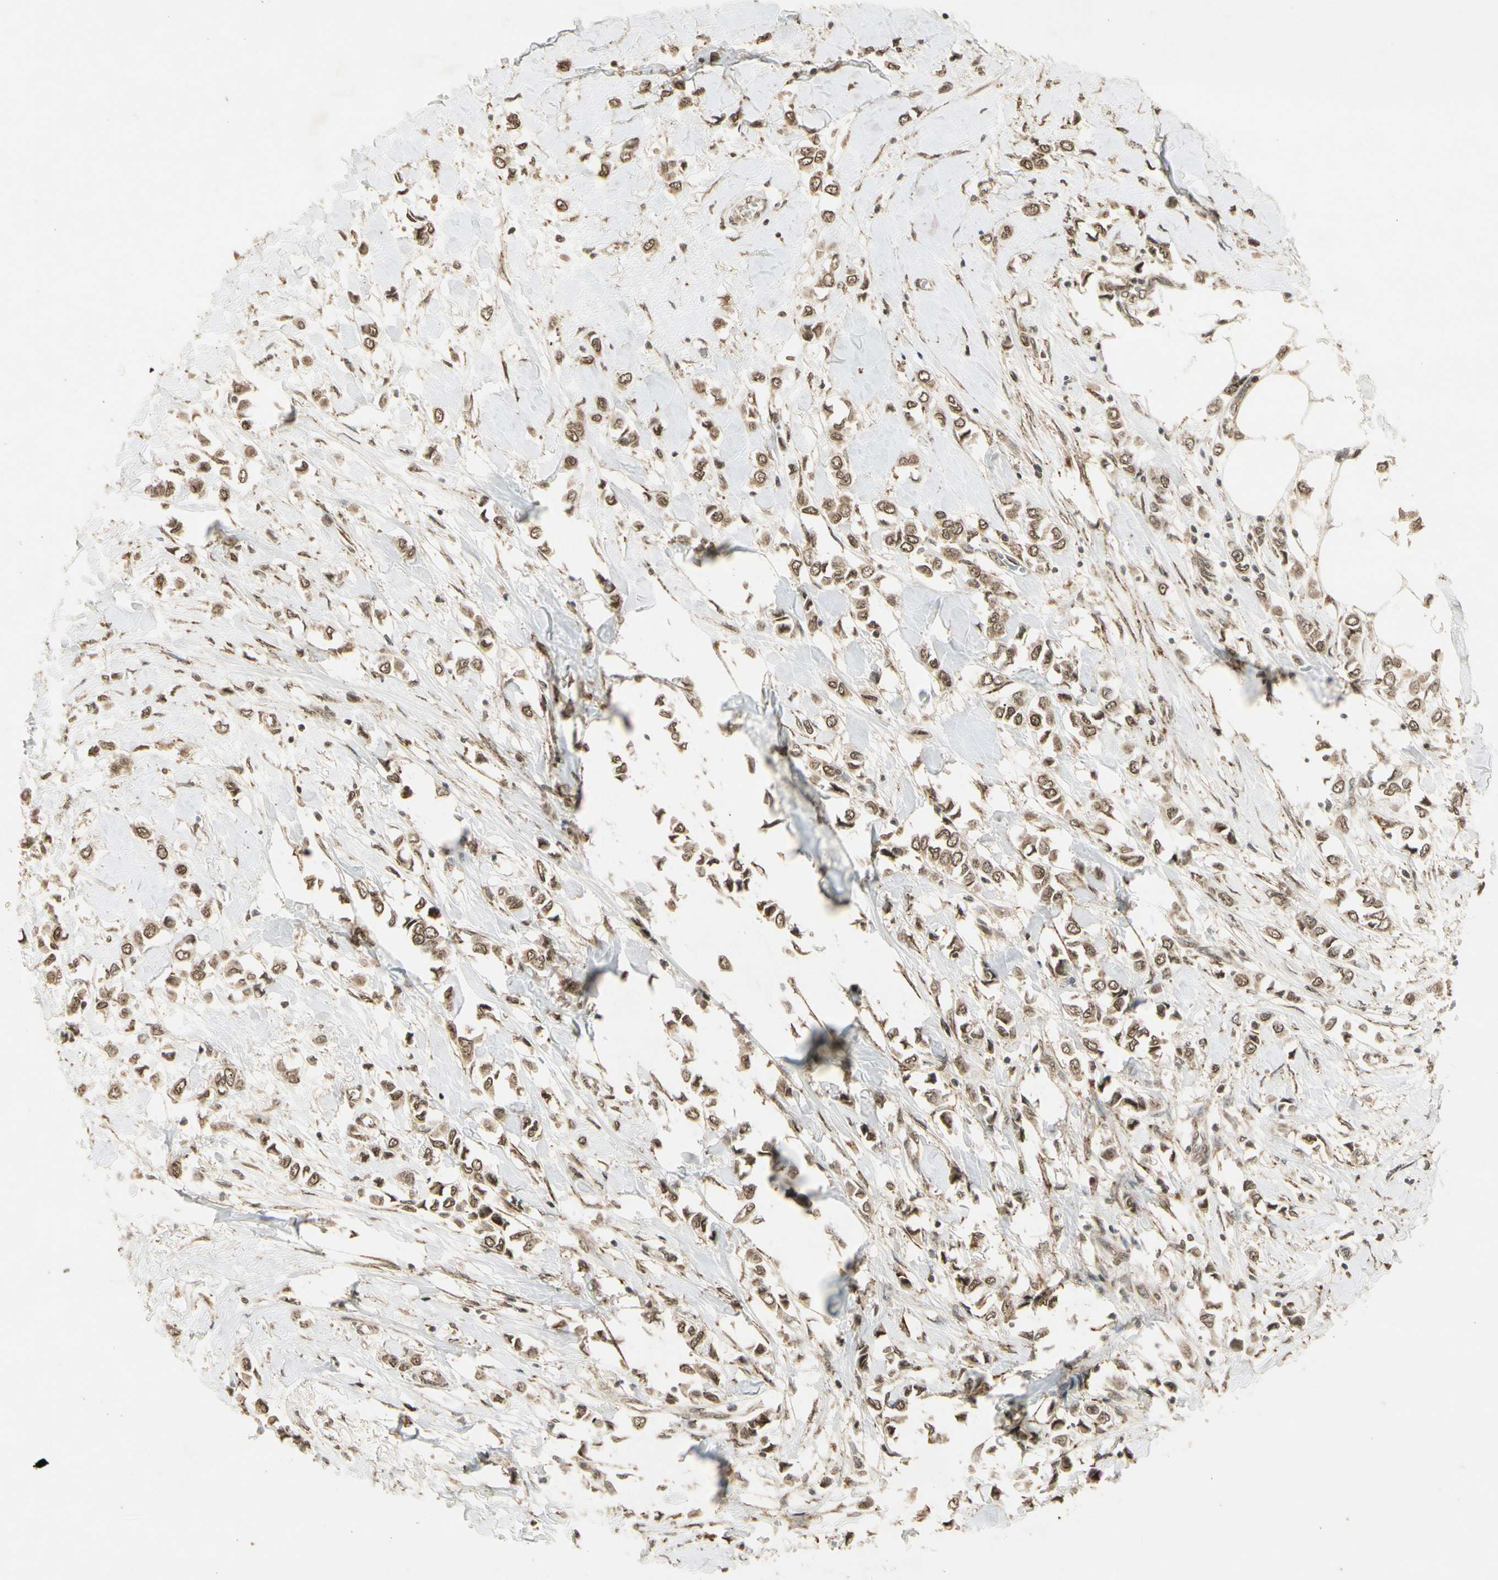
{"staining": {"intensity": "weak", "quantity": ">75%", "location": "cytoplasmic/membranous,nuclear"}, "tissue": "breast cancer", "cell_type": "Tumor cells", "image_type": "cancer", "snomed": [{"axis": "morphology", "description": "Lobular carcinoma"}, {"axis": "topography", "description": "Breast"}], "caption": "Immunohistochemical staining of human breast cancer demonstrates low levels of weak cytoplasmic/membranous and nuclear staining in about >75% of tumor cells. The protein is shown in brown color, while the nuclei are stained blue.", "gene": "ZNF135", "patient": {"sex": "female", "age": 51}}